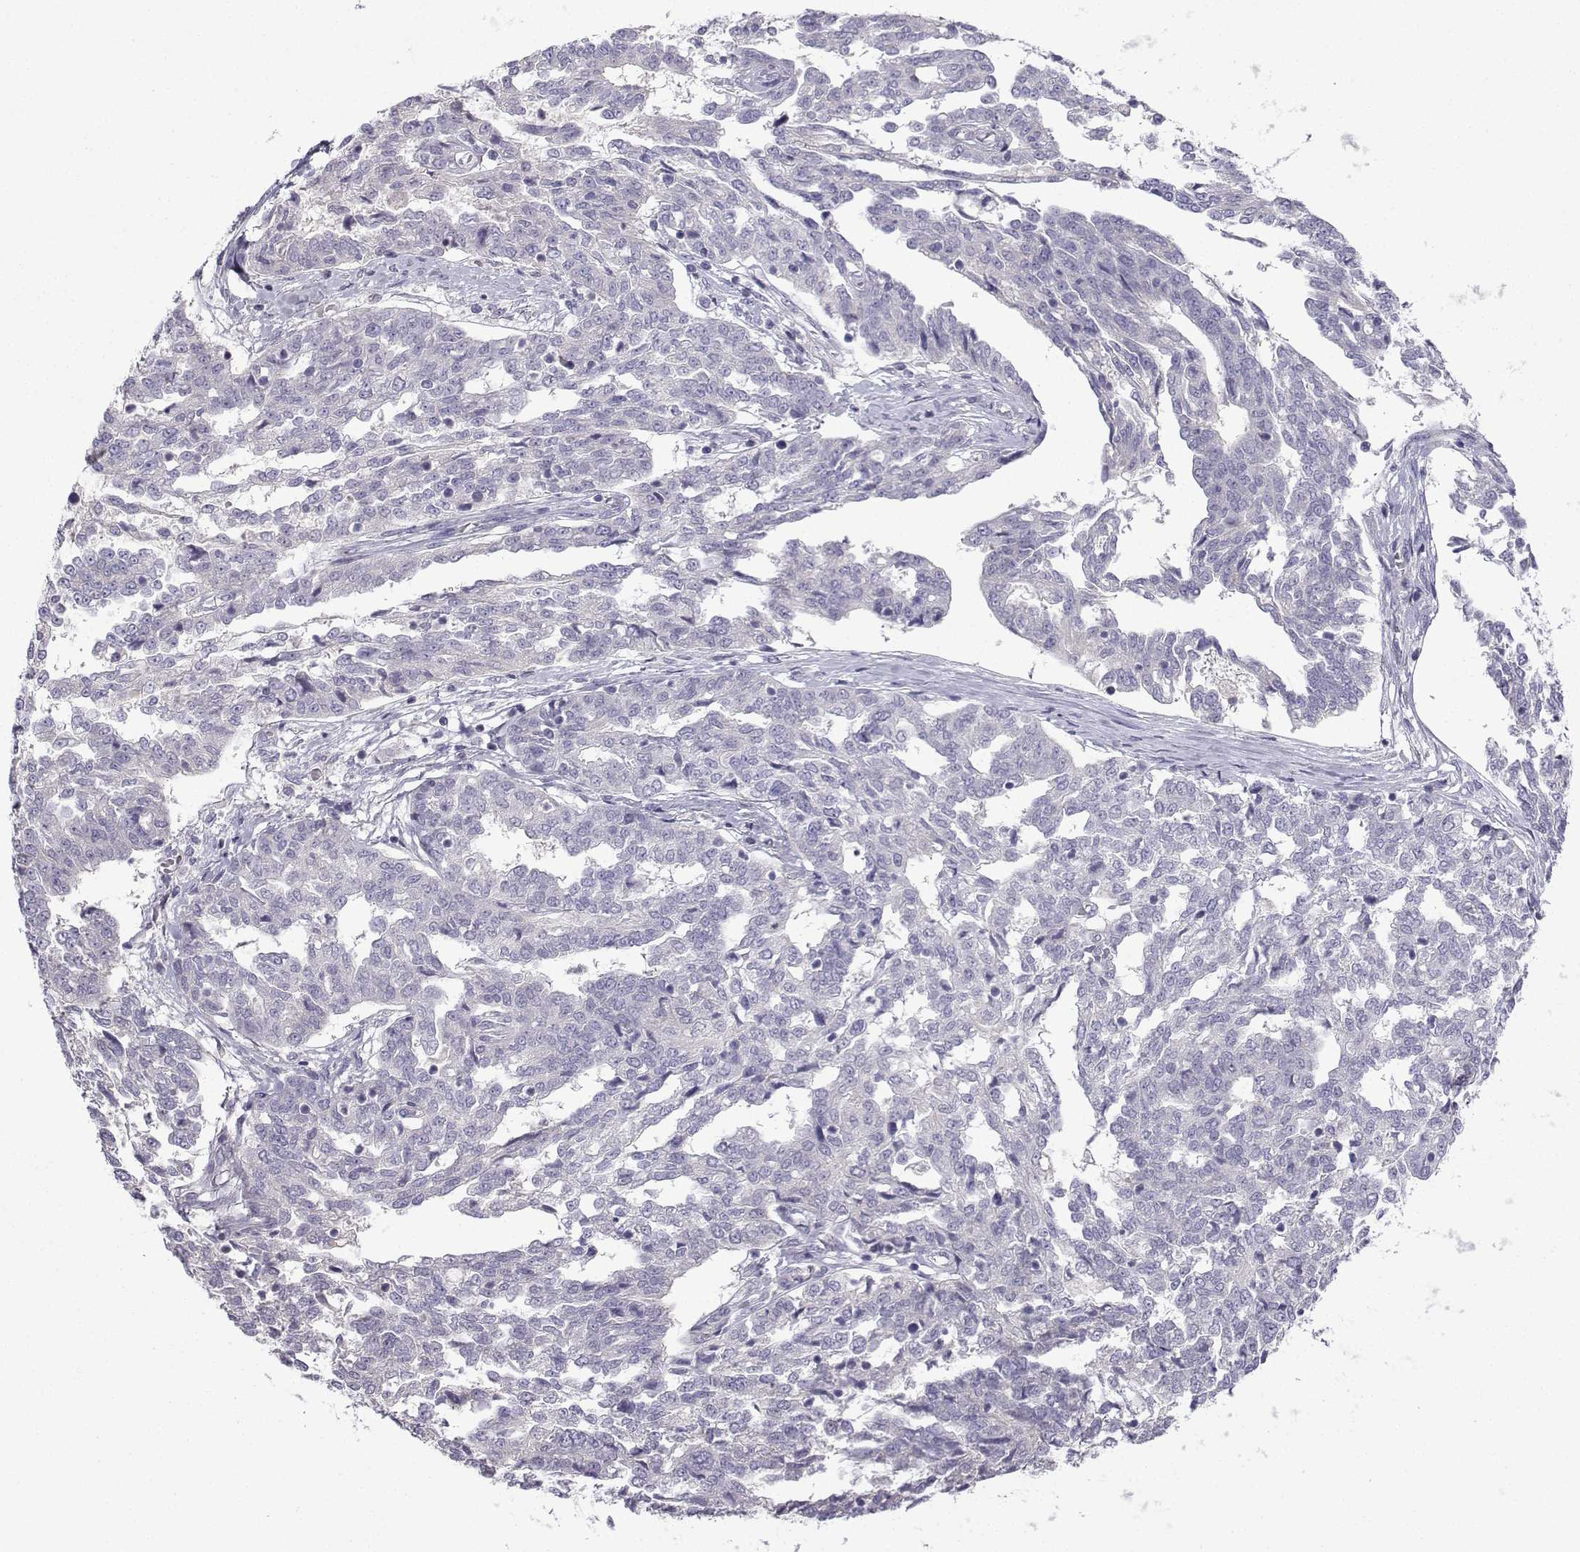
{"staining": {"intensity": "negative", "quantity": "none", "location": "none"}, "tissue": "ovarian cancer", "cell_type": "Tumor cells", "image_type": "cancer", "snomed": [{"axis": "morphology", "description": "Cystadenocarcinoma, serous, NOS"}, {"axis": "topography", "description": "Ovary"}], "caption": "Serous cystadenocarcinoma (ovarian) was stained to show a protein in brown. There is no significant positivity in tumor cells.", "gene": "SPACA7", "patient": {"sex": "female", "age": 67}}